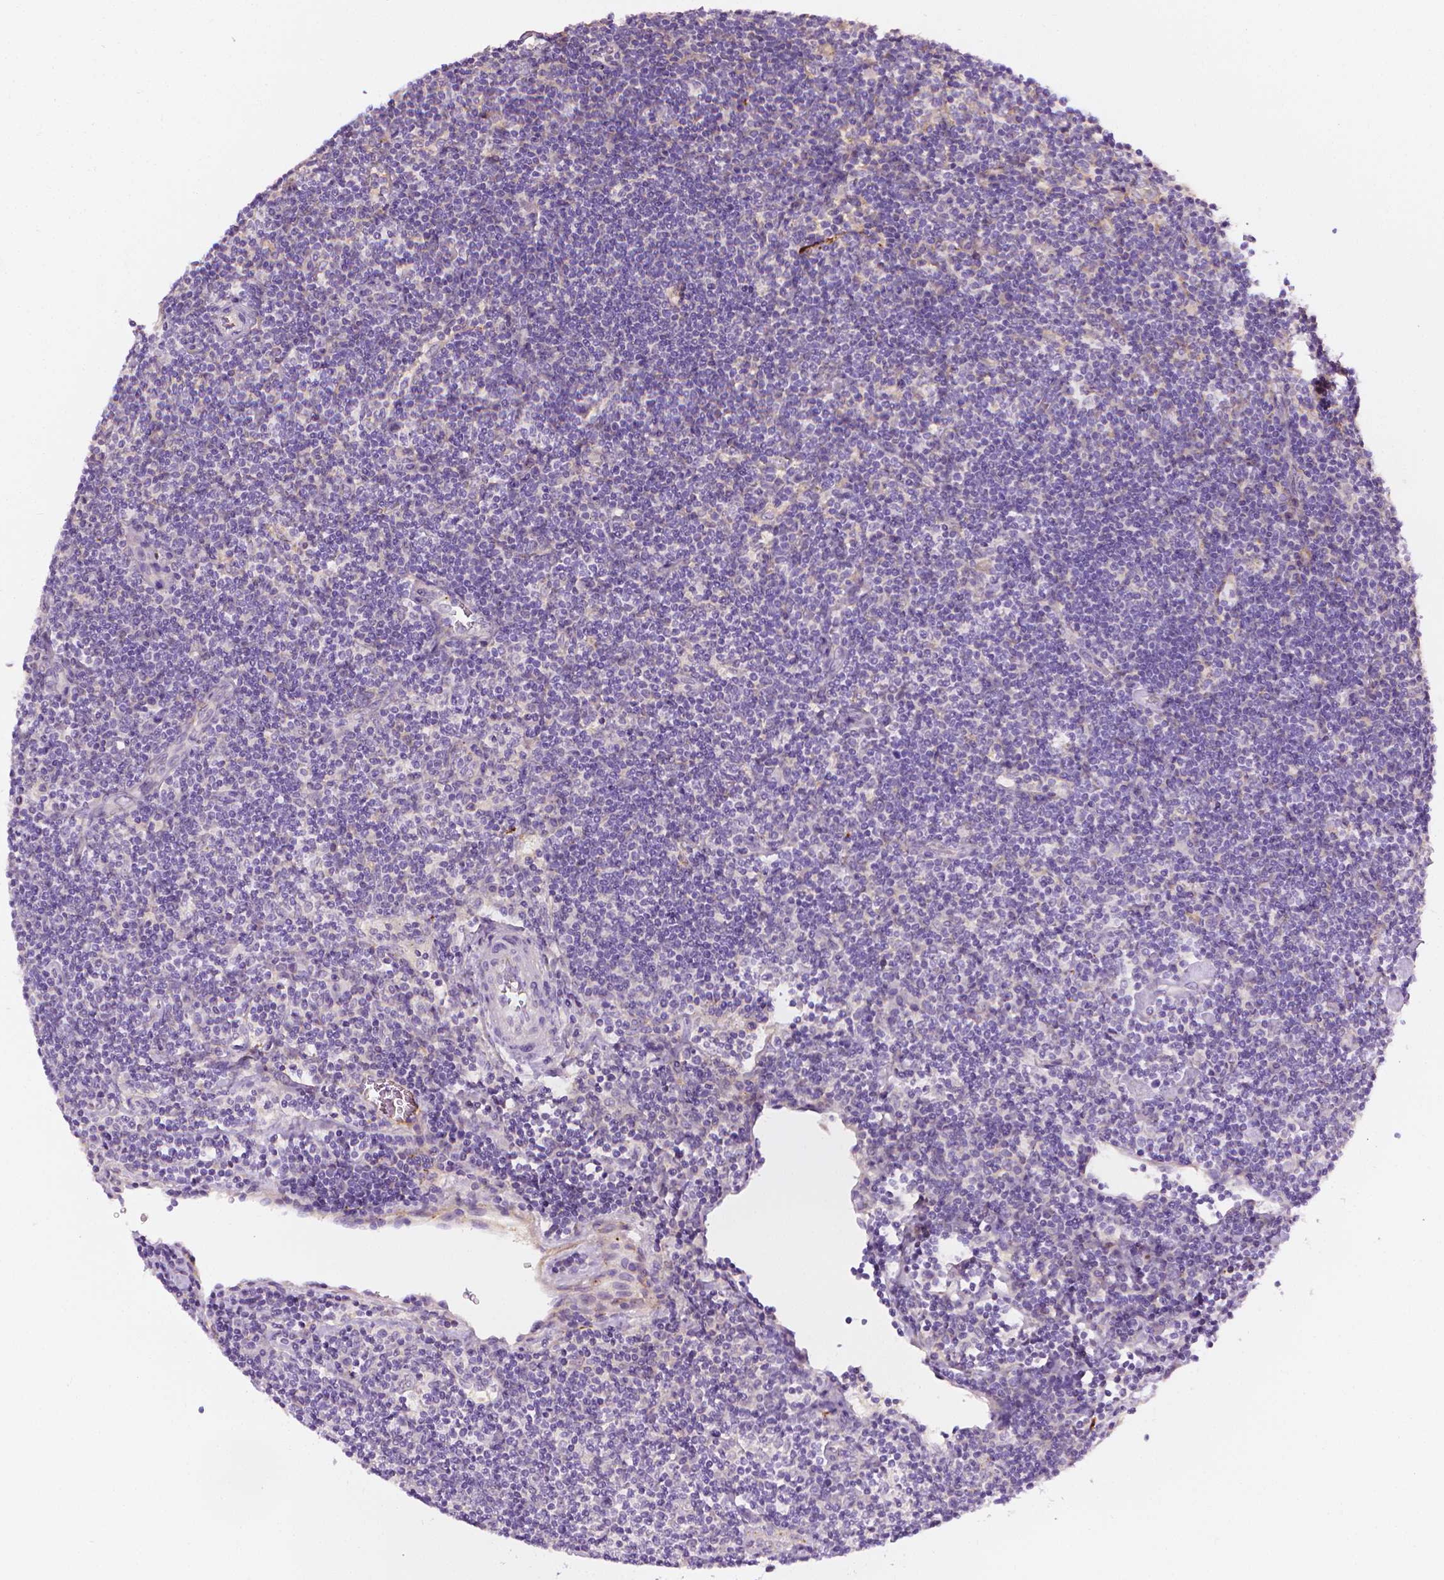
{"staining": {"intensity": "negative", "quantity": "none", "location": "none"}, "tissue": "lymphoma", "cell_type": "Tumor cells", "image_type": "cancer", "snomed": [{"axis": "morphology", "description": "Hodgkin's disease, NOS"}, {"axis": "topography", "description": "Lymph node"}], "caption": "There is no significant positivity in tumor cells of Hodgkin's disease.", "gene": "MCOLN3", "patient": {"sex": "male", "age": 40}}